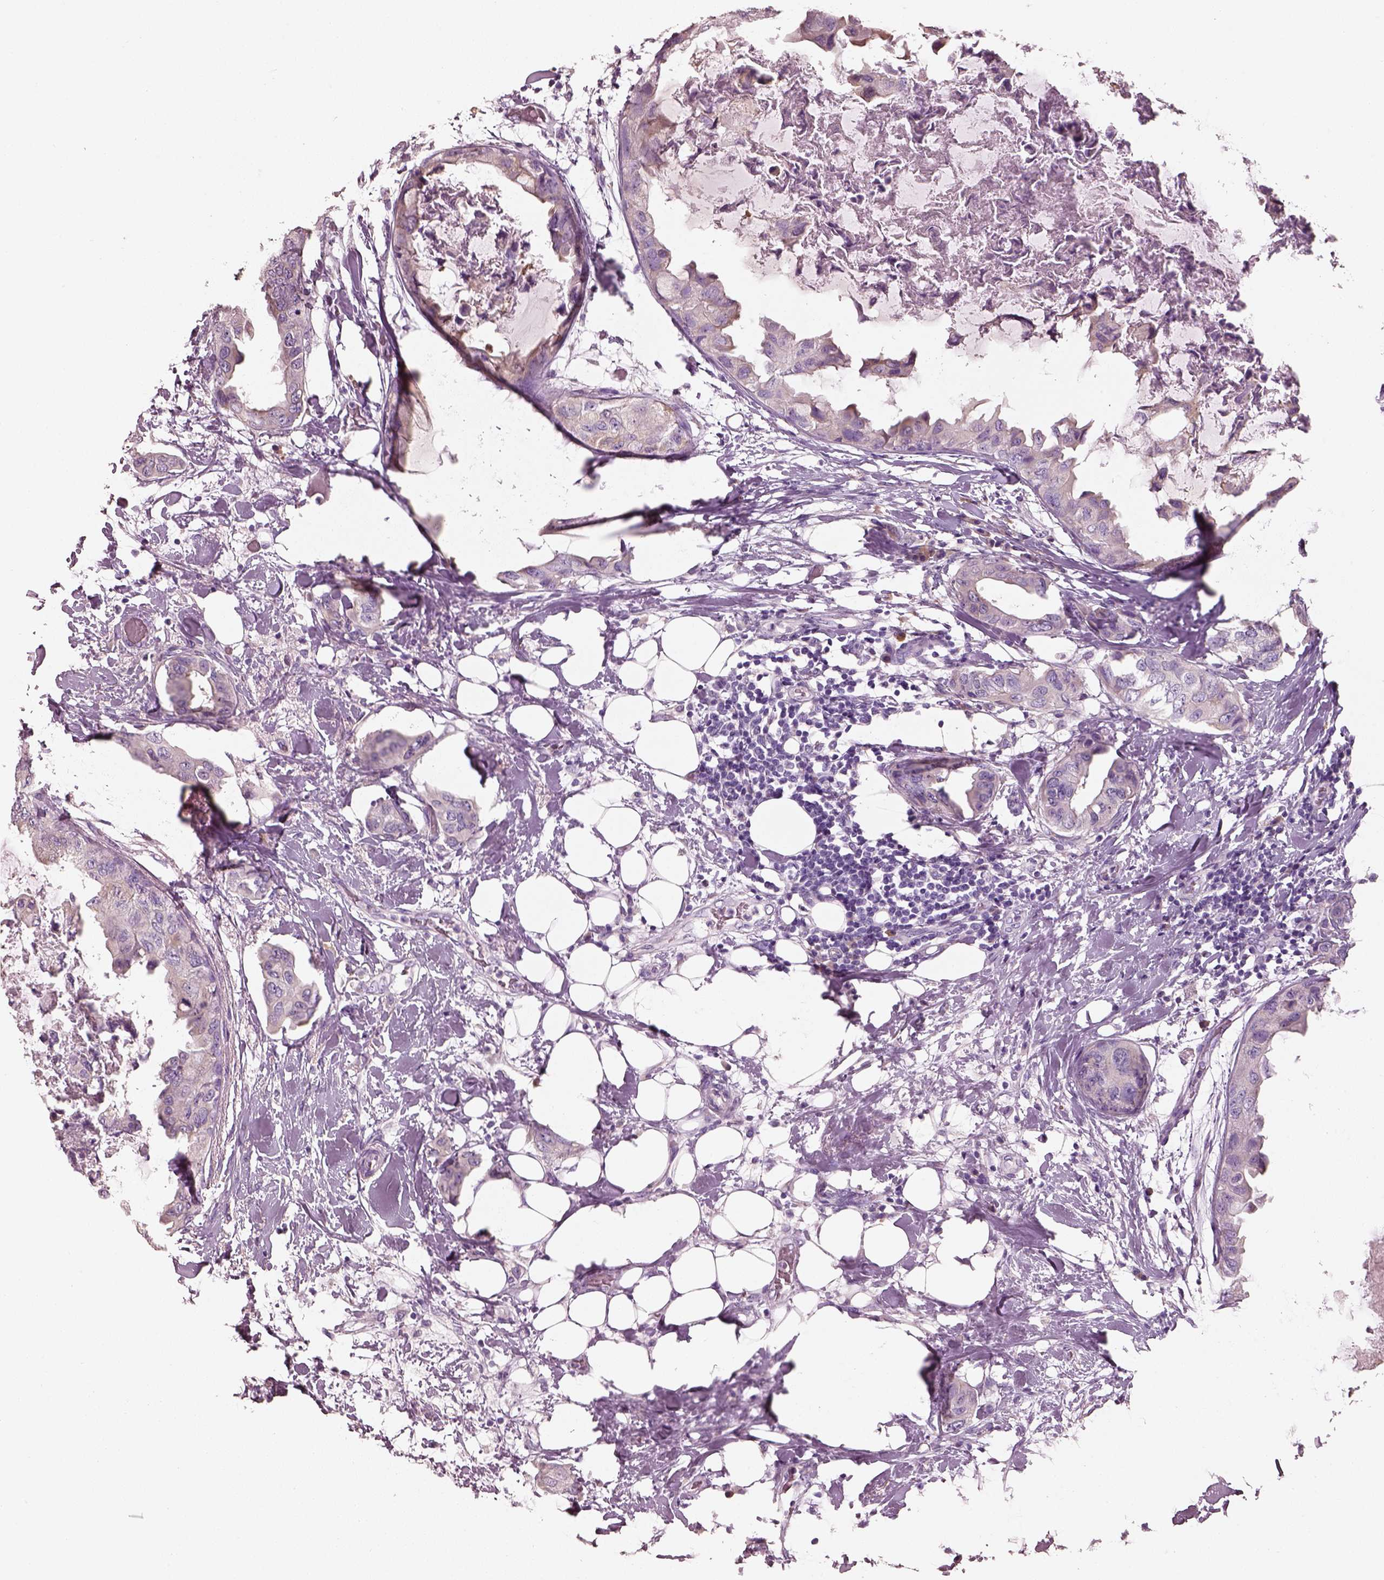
{"staining": {"intensity": "negative", "quantity": "none", "location": "none"}, "tissue": "breast cancer", "cell_type": "Tumor cells", "image_type": "cancer", "snomed": [{"axis": "morphology", "description": "Normal tissue, NOS"}, {"axis": "morphology", "description": "Duct carcinoma"}, {"axis": "topography", "description": "Breast"}], "caption": "The image demonstrates no staining of tumor cells in breast intraductal carcinoma.", "gene": "PNOC", "patient": {"sex": "female", "age": 40}}